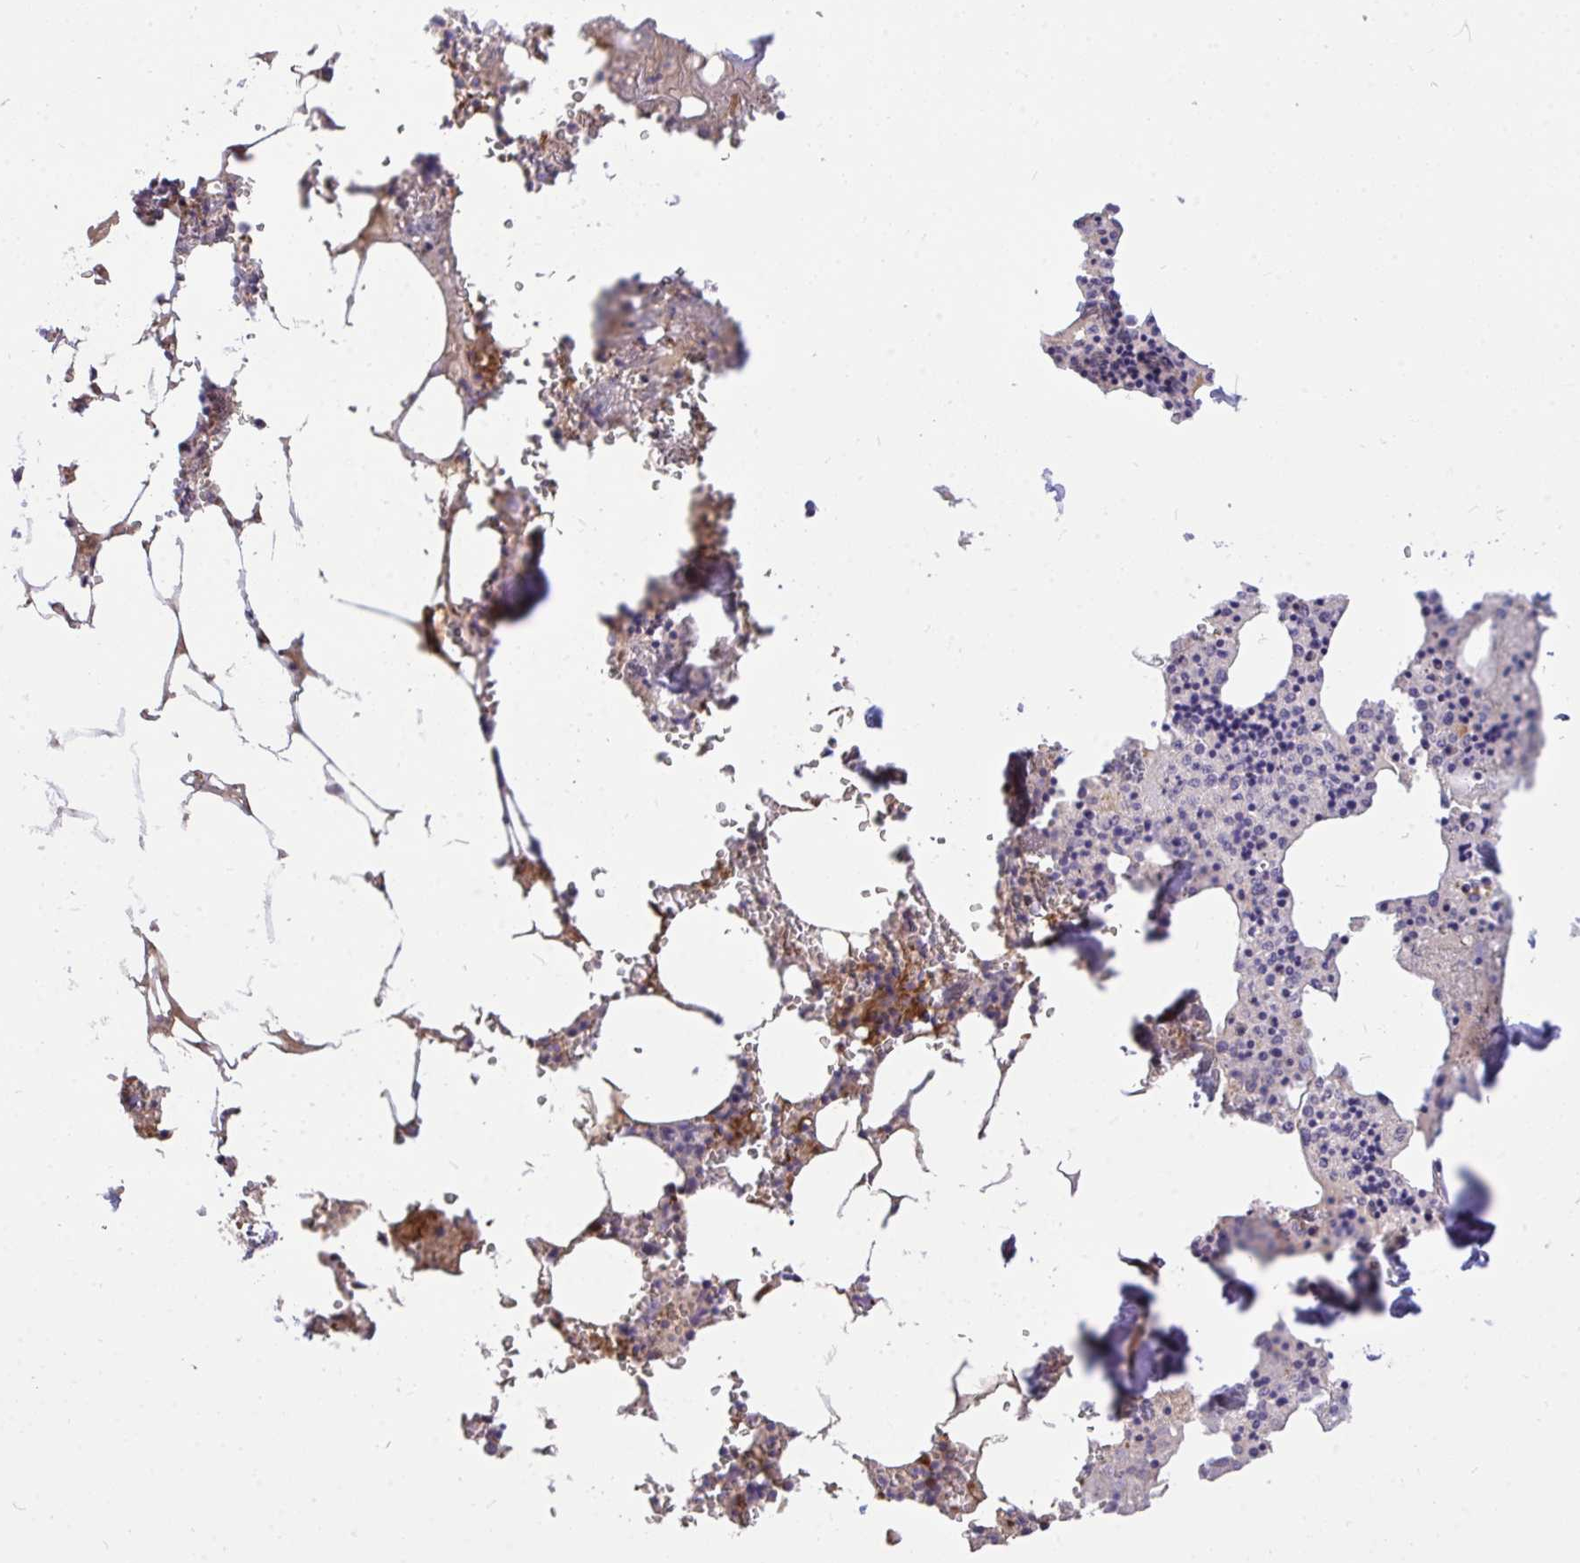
{"staining": {"intensity": "weak", "quantity": "<25%", "location": "cytoplasmic/membranous"}, "tissue": "bone marrow", "cell_type": "Hematopoietic cells", "image_type": "normal", "snomed": [{"axis": "morphology", "description": "Normal tissue, NOS"}, {"axis": "topography", "description": "Bone marrow"}], "caption": "A high-resolution histopathology image shows immunohistochemistry staining of unremarkable bone marrow, which shows no significant staining in hematopoietic cells.", "gene": "TLN2", "patient": {"sex": "male", "age": 54}}